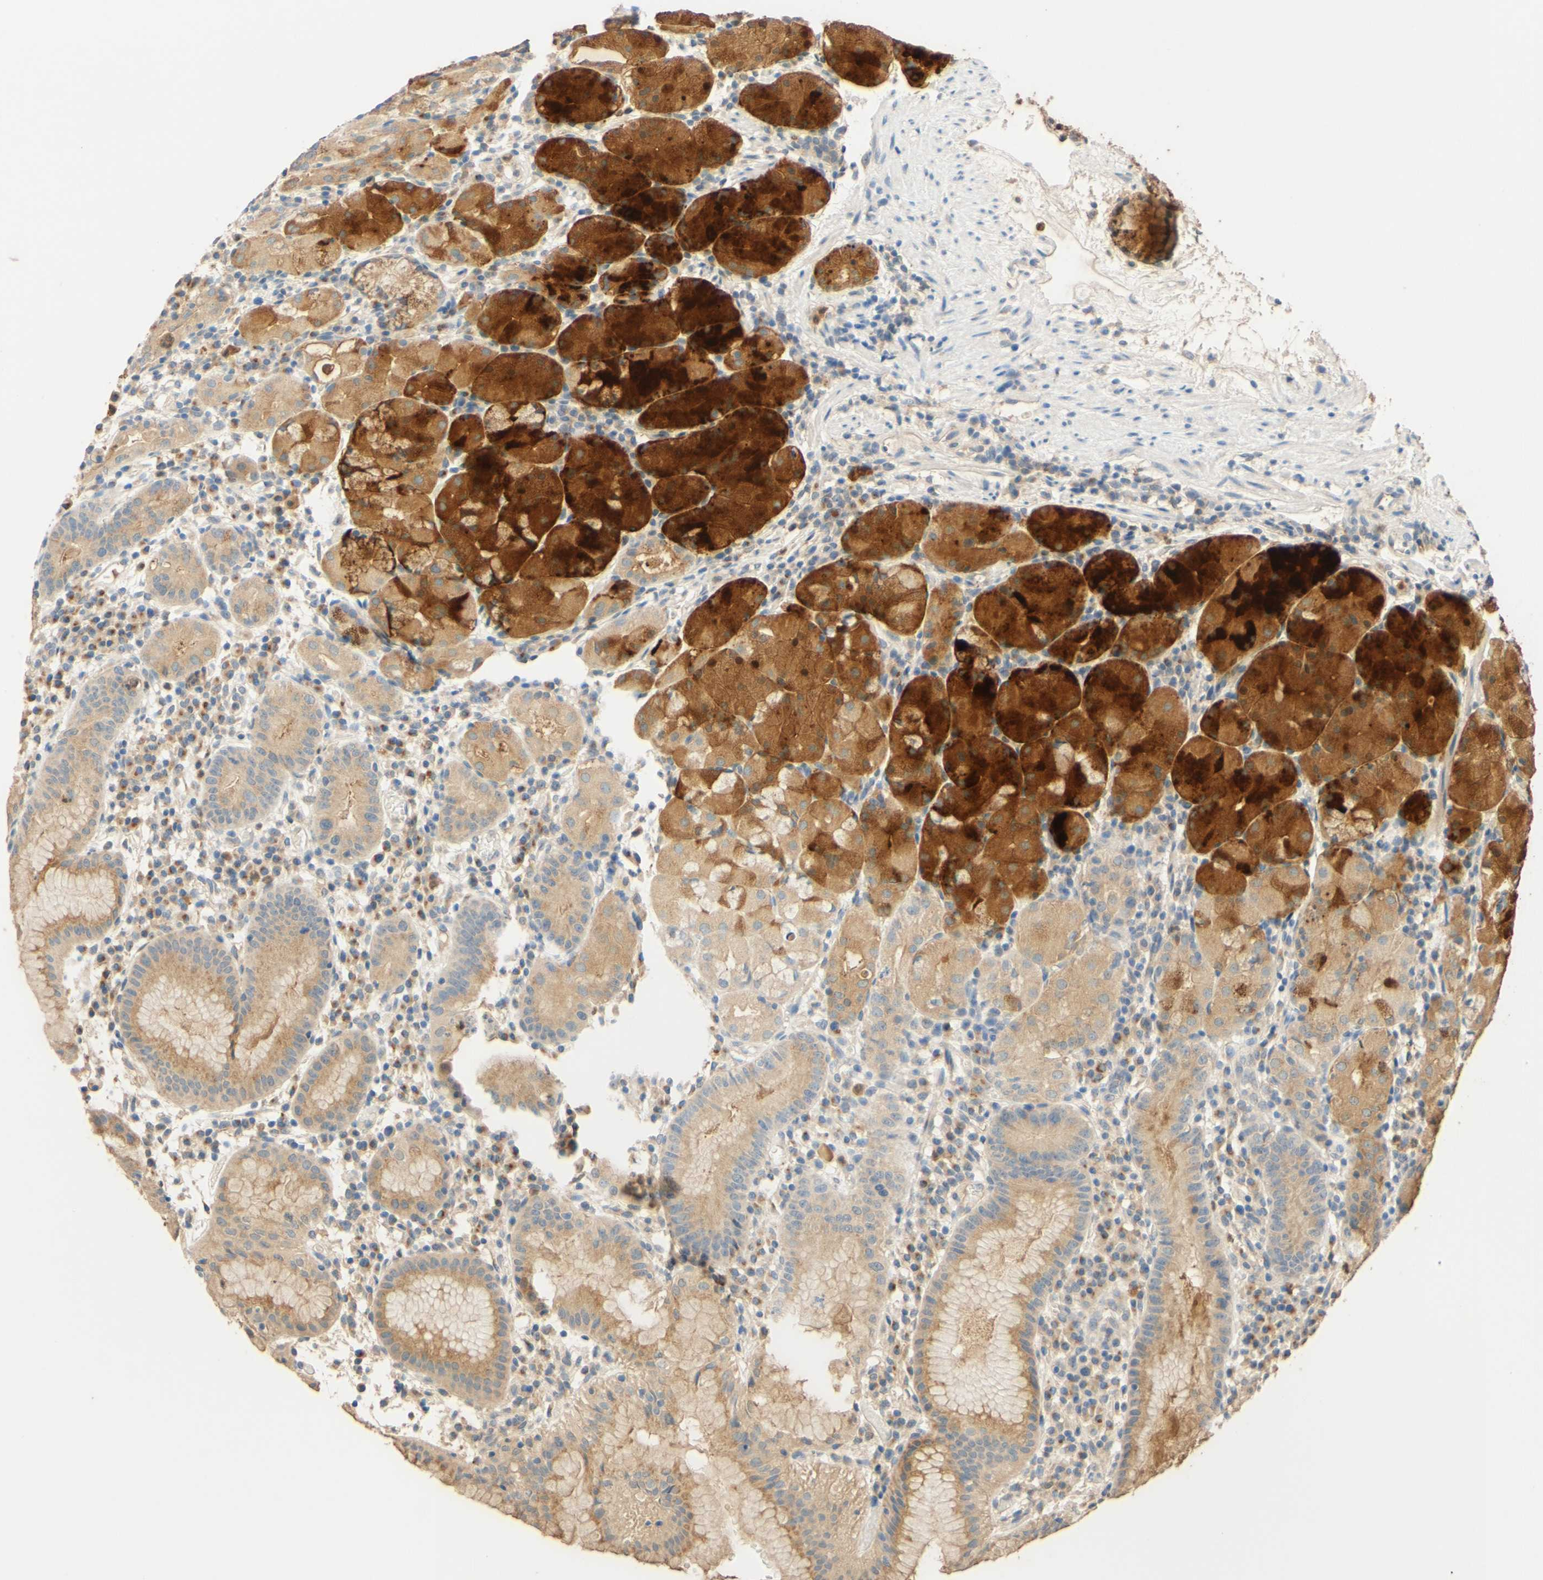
{"staining": {"intensity": "strong", "quantity": "25%-75%", "location": "cytoplasmic/membranous"}, "tissue": "stomach", "cell_type": "Glandular cells", "image_type": "normal", "snomed": [{"axis": "morphology", "description": "Normal tissue, NOS"}, {"axis": "topography", "description": "Stomach"}, {"axis": "topography", "description": "Stomach, lower"}], "caption": "The micrograph exhibits staining of unremarkable stomach, revealing strong cytoplasmic/membranous protein staining (brown color) within glandular cells.", "gene": "ENTREP2", "patient": {"sex": "female", "age": 75}}